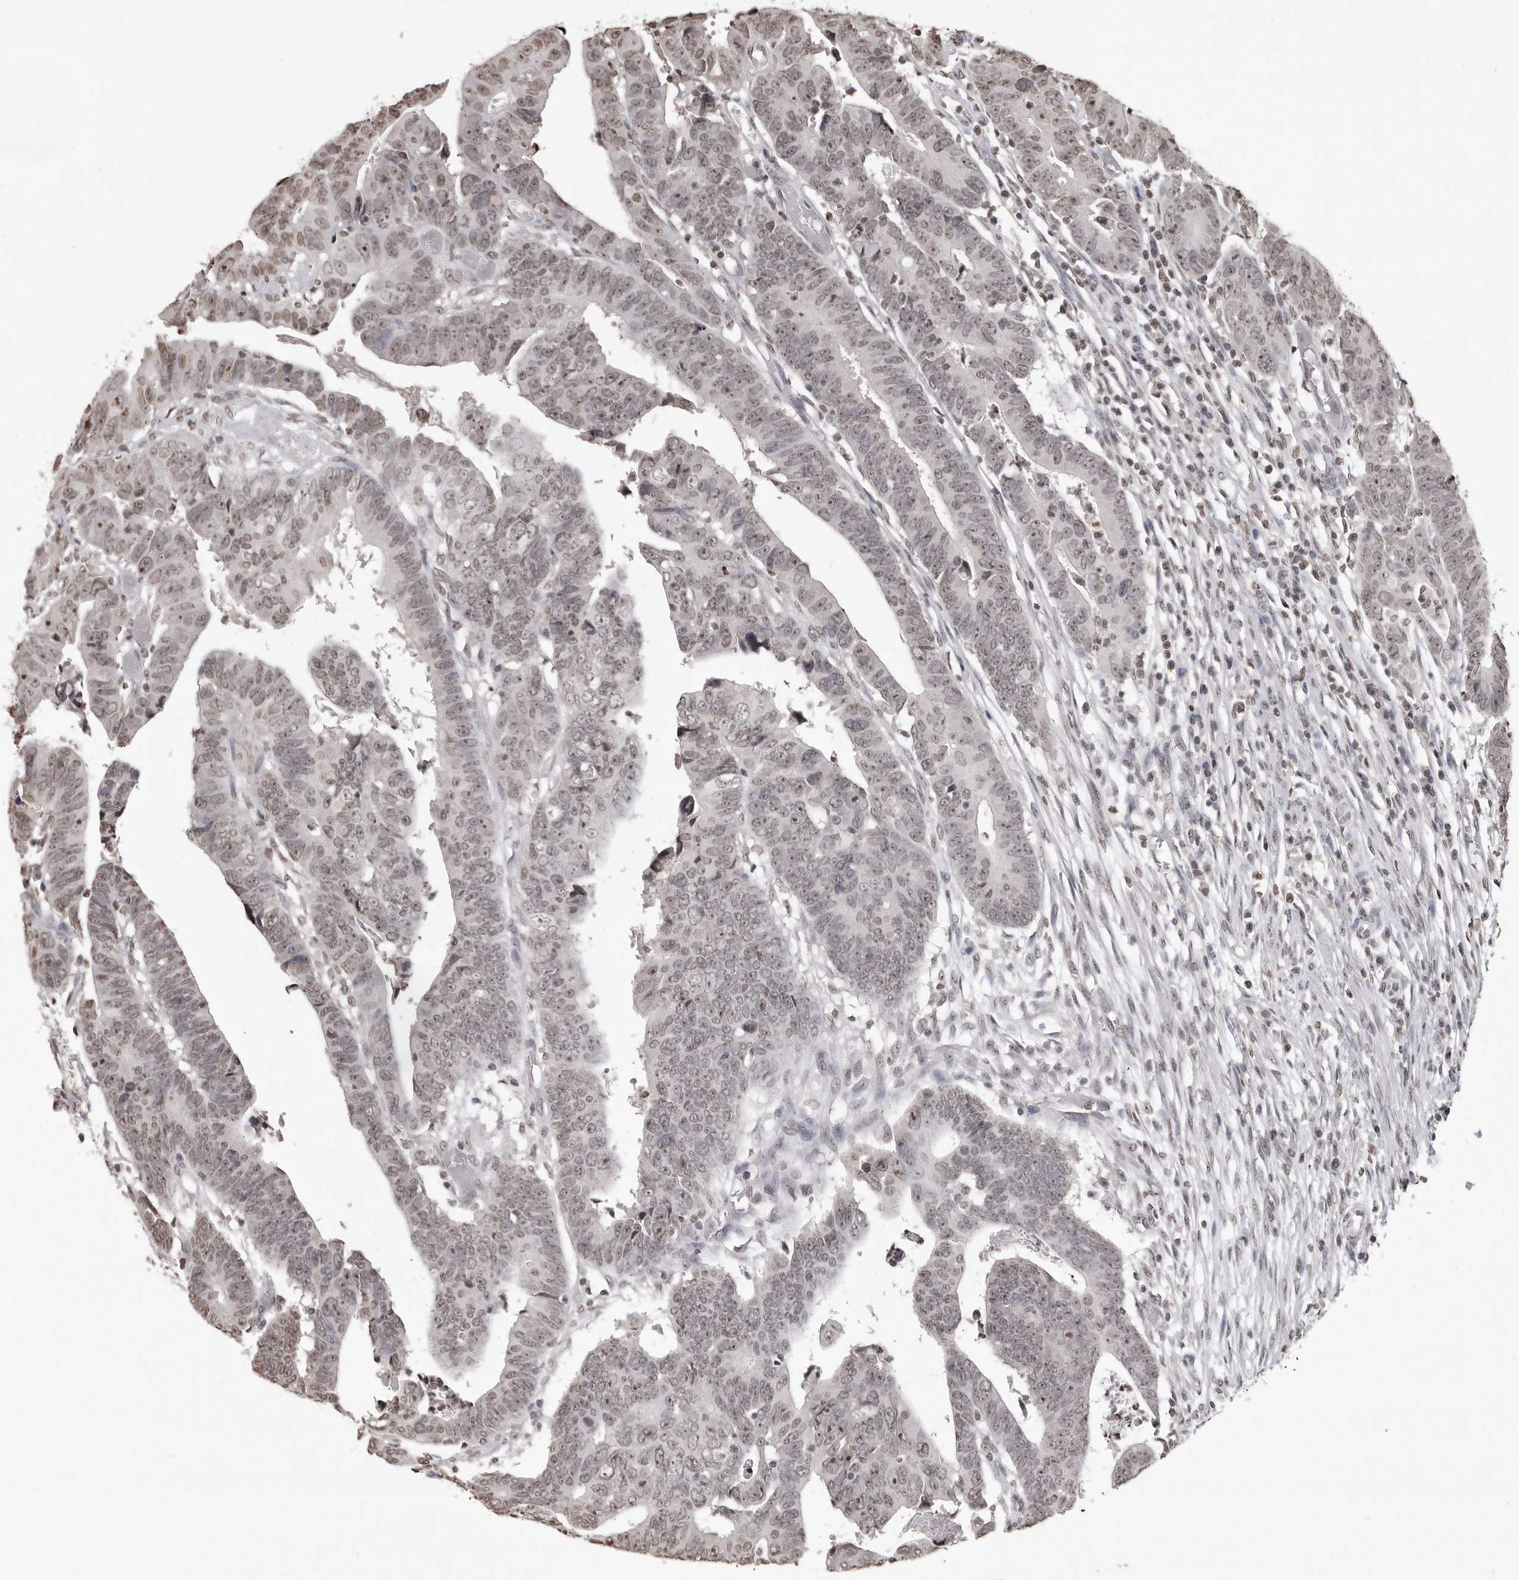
{"staining": {"intensity": "weak", "quantity": "25%-75%", "location": "nuclear"}, "tissue": "colorectal cancer", "cell_type": "Tumor cells", "image_type": "cancer", "snomed": [{"axis": "morphology", "description": "Adenocarcinoma, NOS"}, {"axis": "topography", "description": "Rectum"}], "caption": "DAB (3,3'-diaminobenzidine) immunohistochemical staining of human adenocarcinoma (colorectal) exhibits weak nuclear protein staining in approximately 25%-75% of tumor cells.", "gene": "WDR45", "patient": {"sex": "female", "age": 65}}